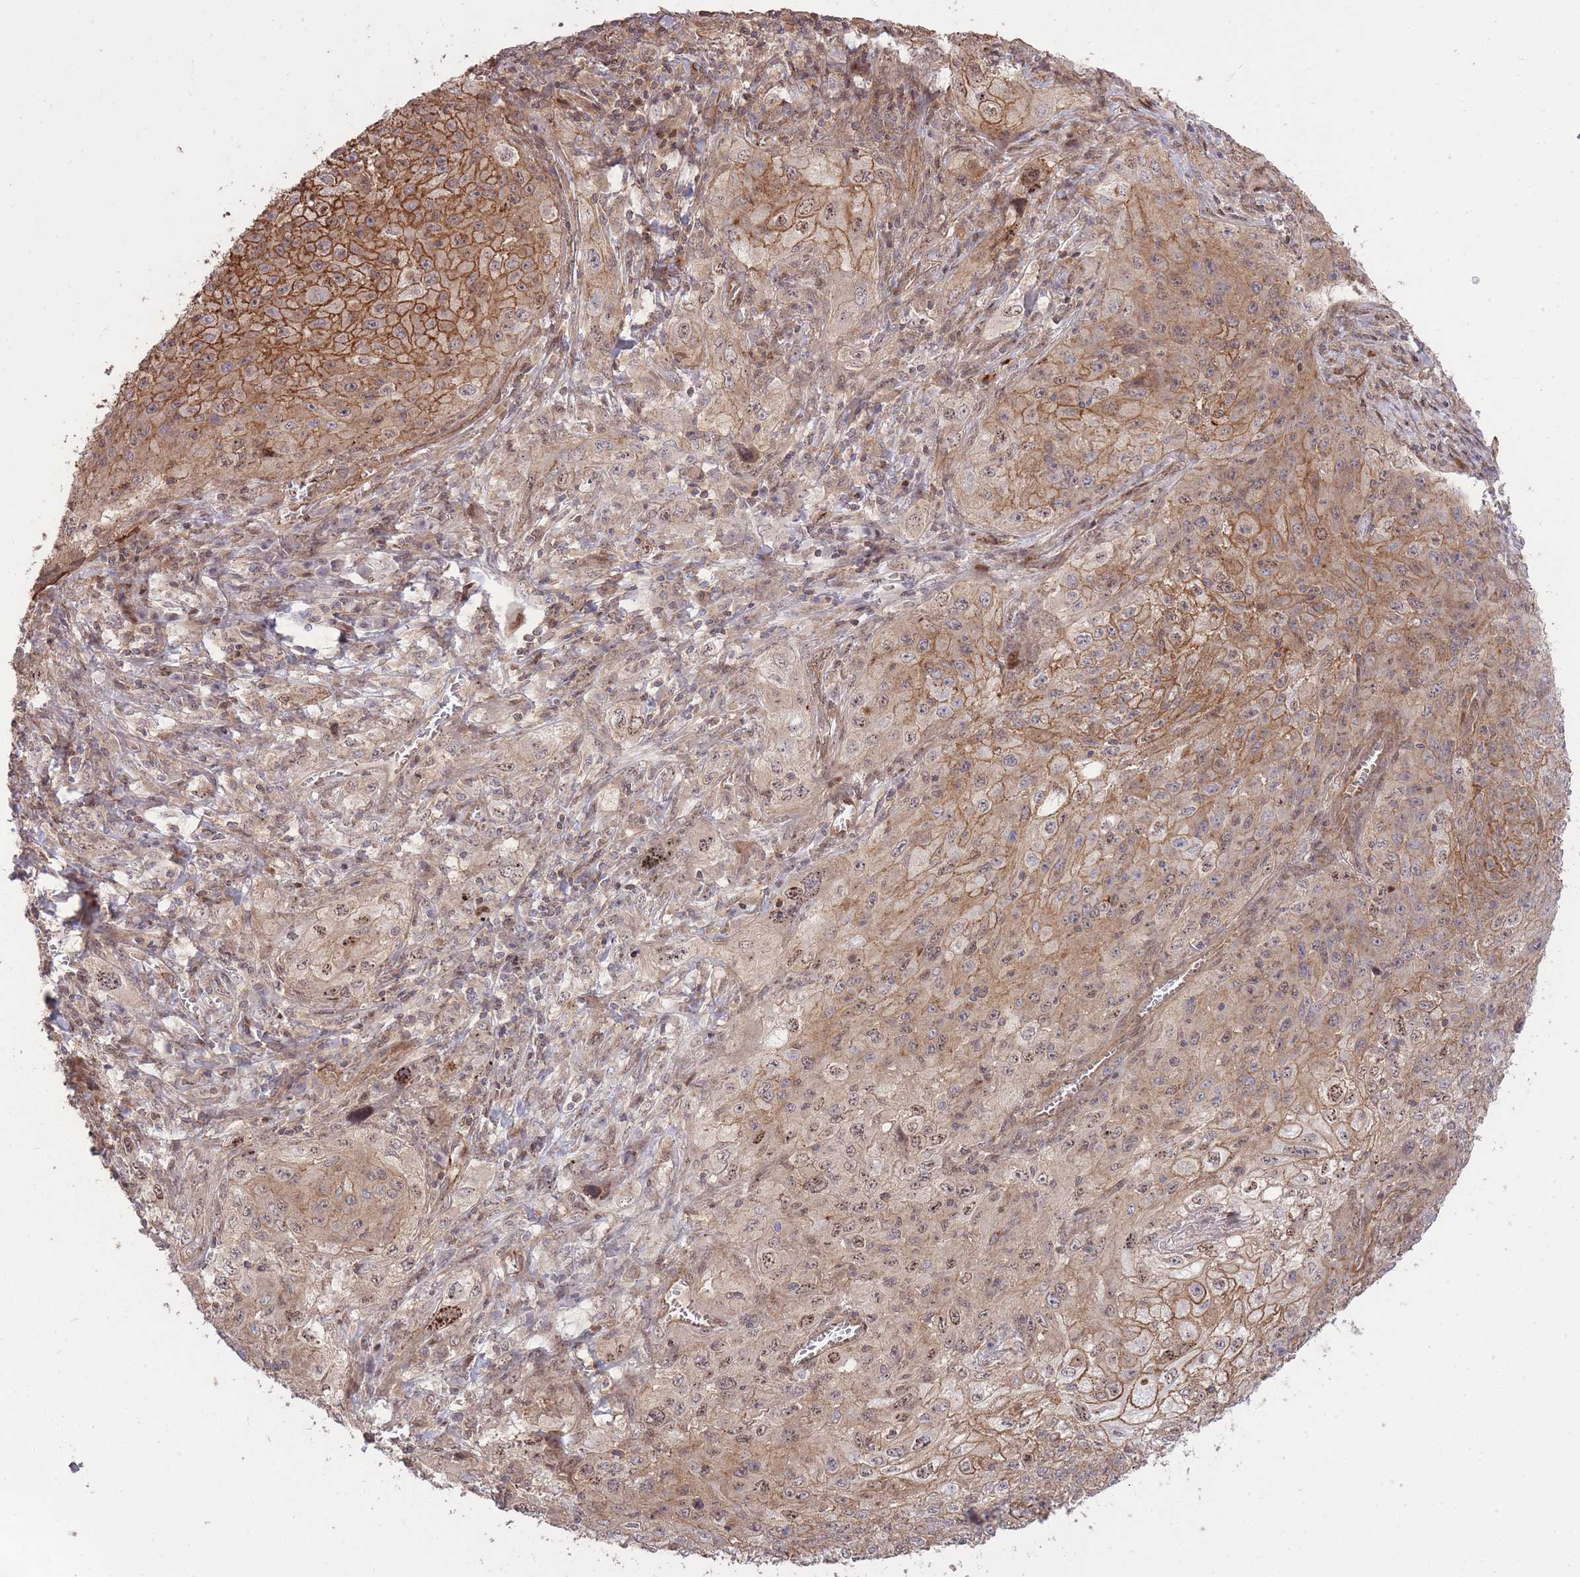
{"staining": {"intensity": "moderate", "quantity": ">75%", "location": "cytoplasmic/membranous,nuclear"}, "tissue": "lung cancer", "cell_type": "Tumor cells", "image_type": "cancer", "snomed": [{"axis": "morphology", "description": "Squamous cell carcinoma, NOS"}, {"axis": "topography", "description": "Lung"}], "caption": "A photomicrograph showing moderate cytoplasmic/membranous and nuclear staining in about >75% of tumor cells in lung cancer, as visualized by brown immunohistochemical staining.", "gene": "PLD1", "patient": {"sex": "female", "age": 69}}